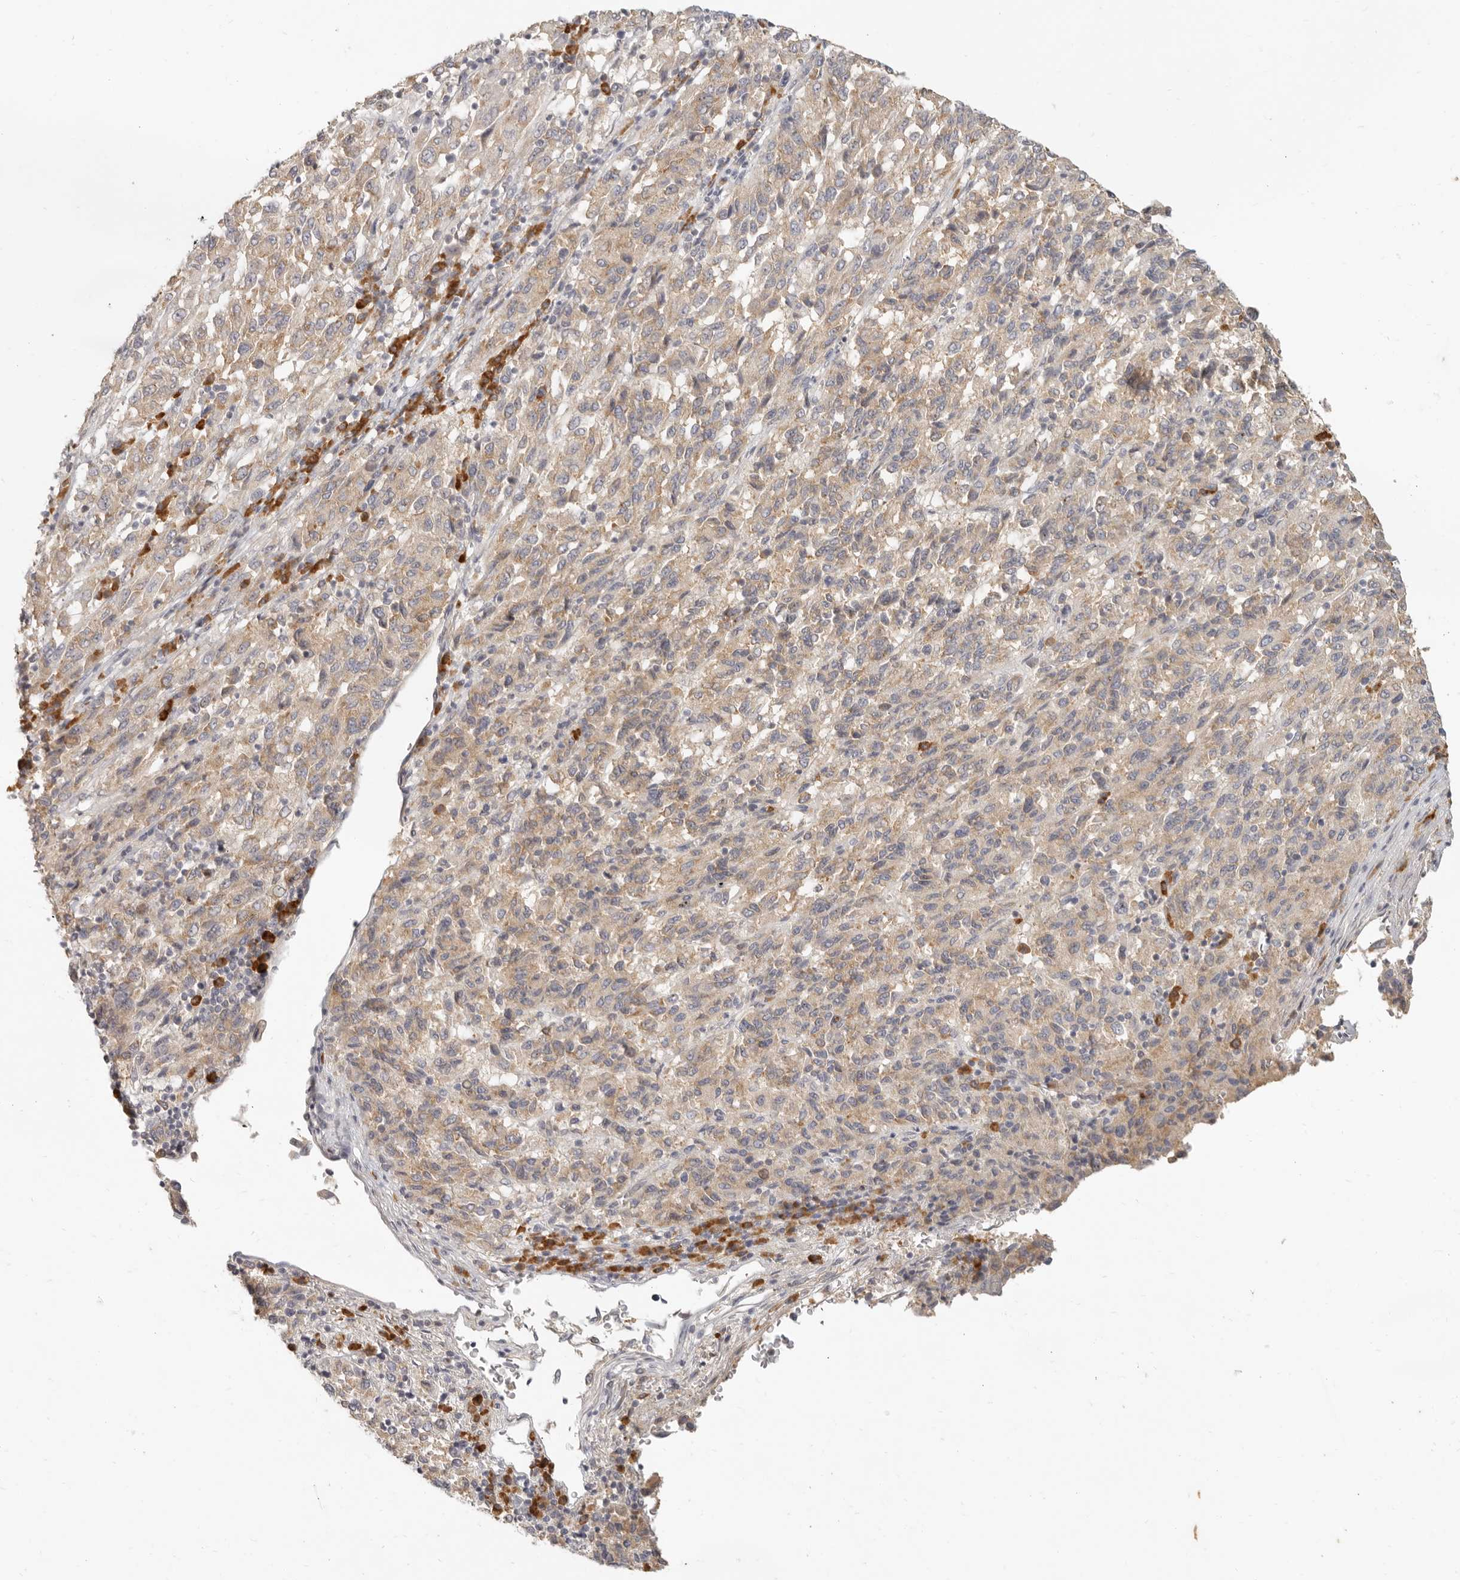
{"staining": {"intensity": "weak", "quantity": ">75%", "location": "cytoplasmic/membranous"}, "tissue": "melanoma", "cell_type": "Tumor cells", "image_type": "cancer", "snomed": [{"axis": "morphology", "description": "Malignant melanoma, Metastatic site"}, {"axis": "topography", "description": "Lung"}], "caption": "DAB (3,3'-diaminobenzidine) immunohistochemical staining of human malignant melanoma (metastatic site) displays weak cytoplasmic/membranous protein staining in approximately >75% of tumor cells.", "gene": "PABPC4", "patient": {"sex": "male", "age": 64}}